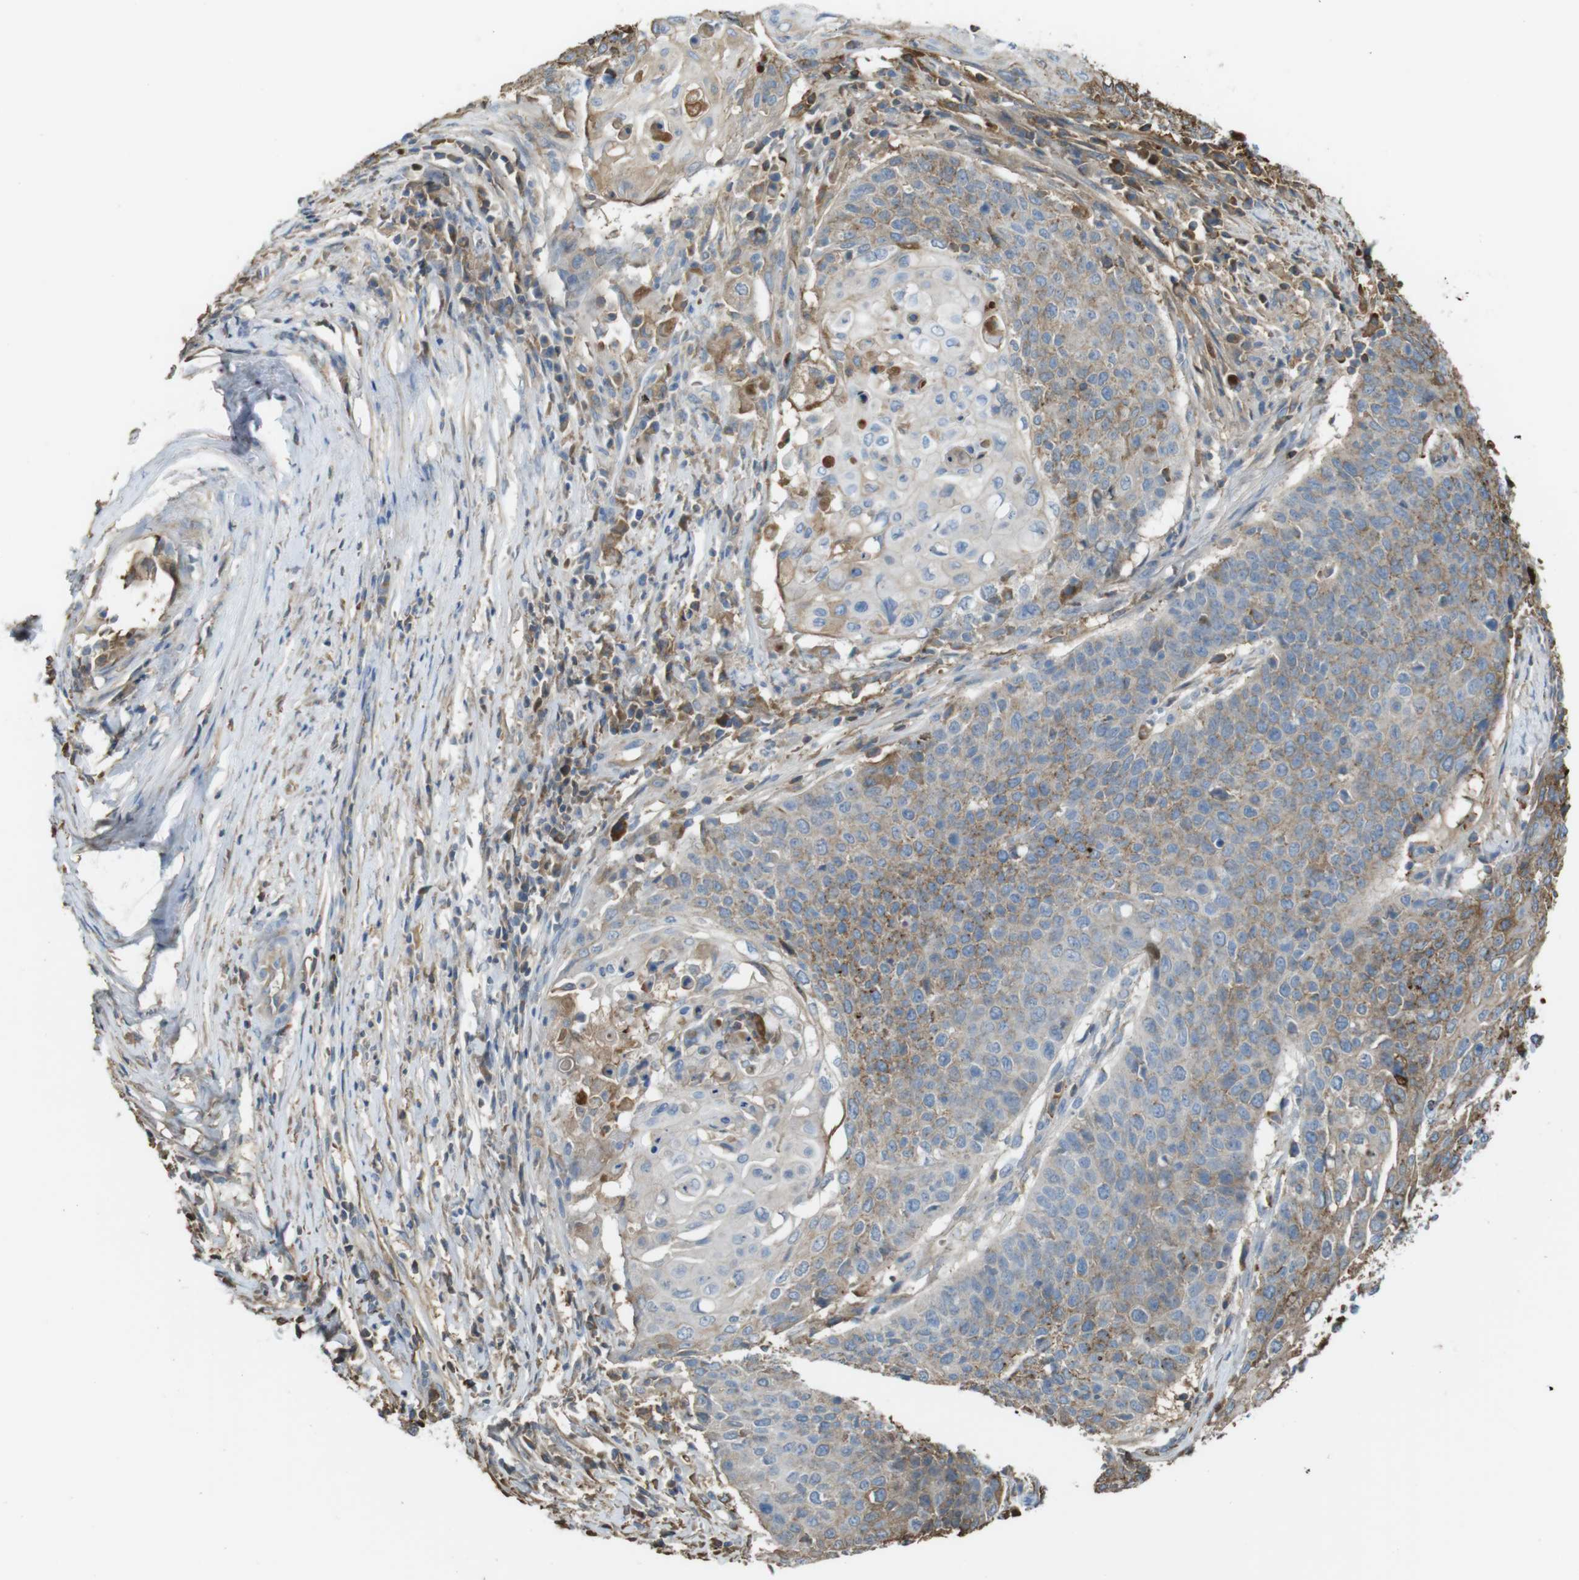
{"staining": {"intensity": "moderate", "quantity": "<25%", "location": "cytoplasmic/membranous"}, "tissue": "cervical cancer", "cell_type": "Tumor cells", "image_type": "cancer", "snomed": [{"axis": "morphology", "description": "Squamous cell carcinoma, NOS"}, {"axis": "topography", "description": "Cervix"}], "caption": "A histopathology image of cervical cancer stained for a protein reveals moderate cytoplasmic/membranous brown staining in tumor cells.", "gene": "LTBP4", "patient": {"sex": "female", "age": 39}}